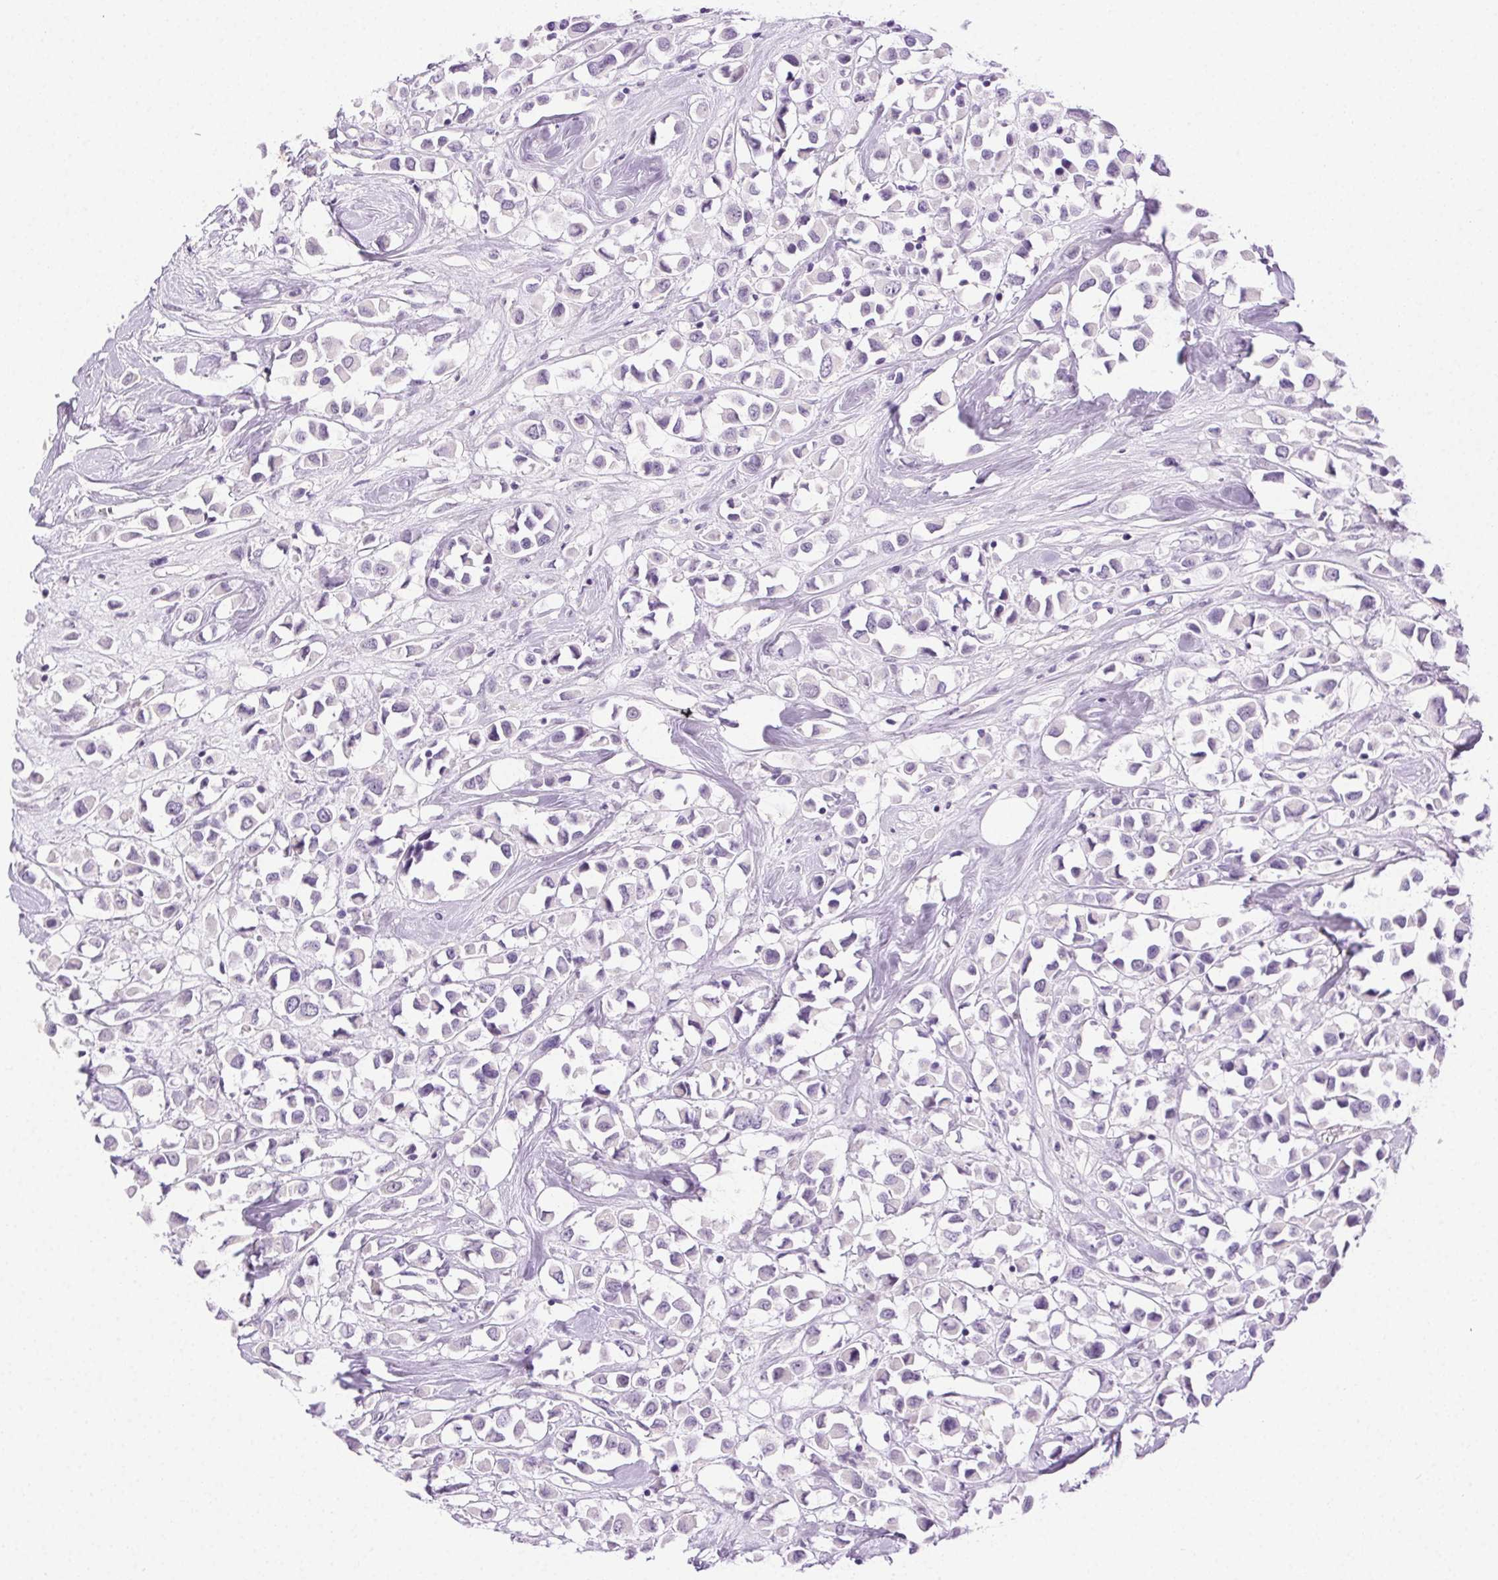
{"staining": {"intensity": "negative", "quantity": "none", "location": "none"}, "tissue": "breast cancer", "cell_type": "Tumor cells", "image_type": "cancer", "snomed": [{"axis": "morphology", "description": "Duct carcinoma"}, {"axis": "topography", "description": "Breast"}], "caption": "Immunohistochemistry (IHC) histopathology image of neoplastic tissue: human breast cancer stained with DAB (3,3'-diaminobenzidine) displays no significant protein staining in tumor cells.", "gene": "CLDN10", "patient": {"sex": "female", "age": 61}}